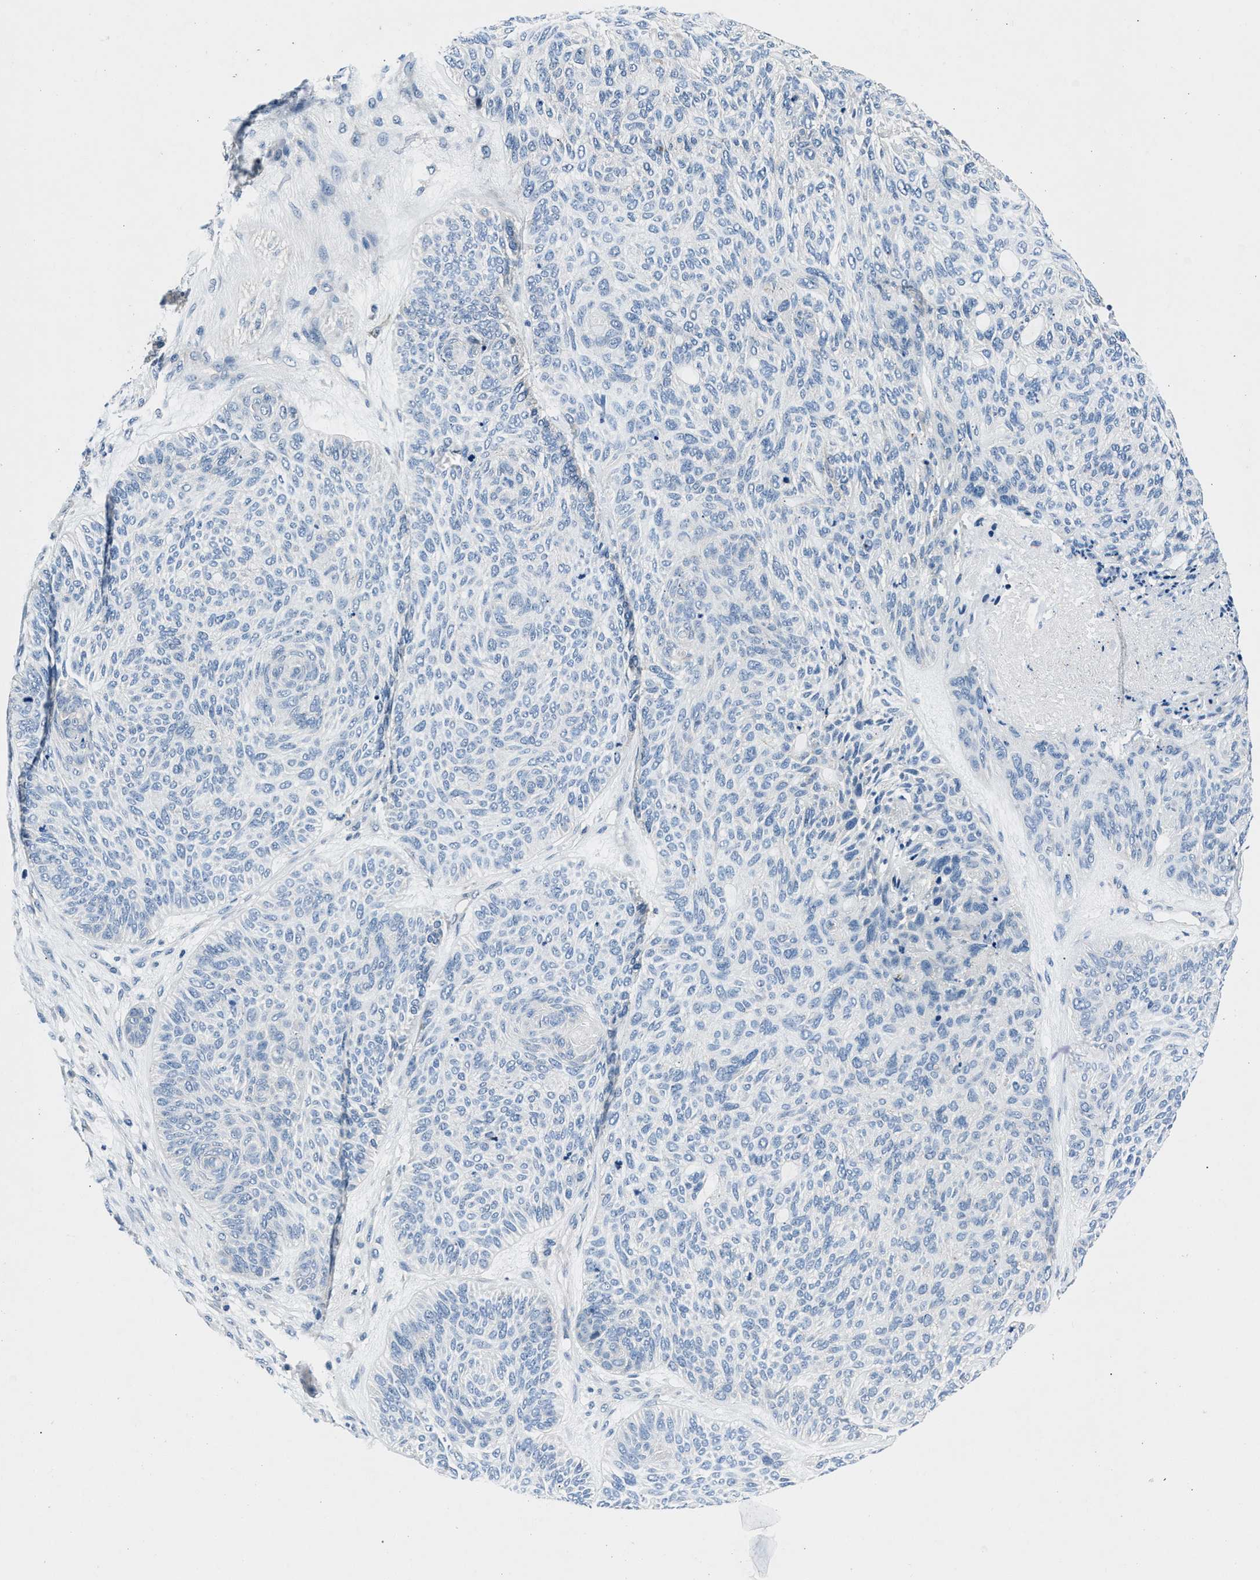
{"staining": {"intensity": "negative", "quantity": "none", "location": "none"}, "tissue": "skin cancer", "cell_type": "Tumor cells", "image_type": "cancer", "snomed": [{"axis": "morphology", "description": "Basal cell carcinoma"}, {"axis": "topography", "description": "Skin"}], "caption": "Immunohistochemistry (IHC) image of human skin cancer (basal cell carcinoma) stained for a protein (brown), which exhibits no positivity in tumor cells.", "gene": "DENND6B", "patient": {"sex": "male", "age": 55}}